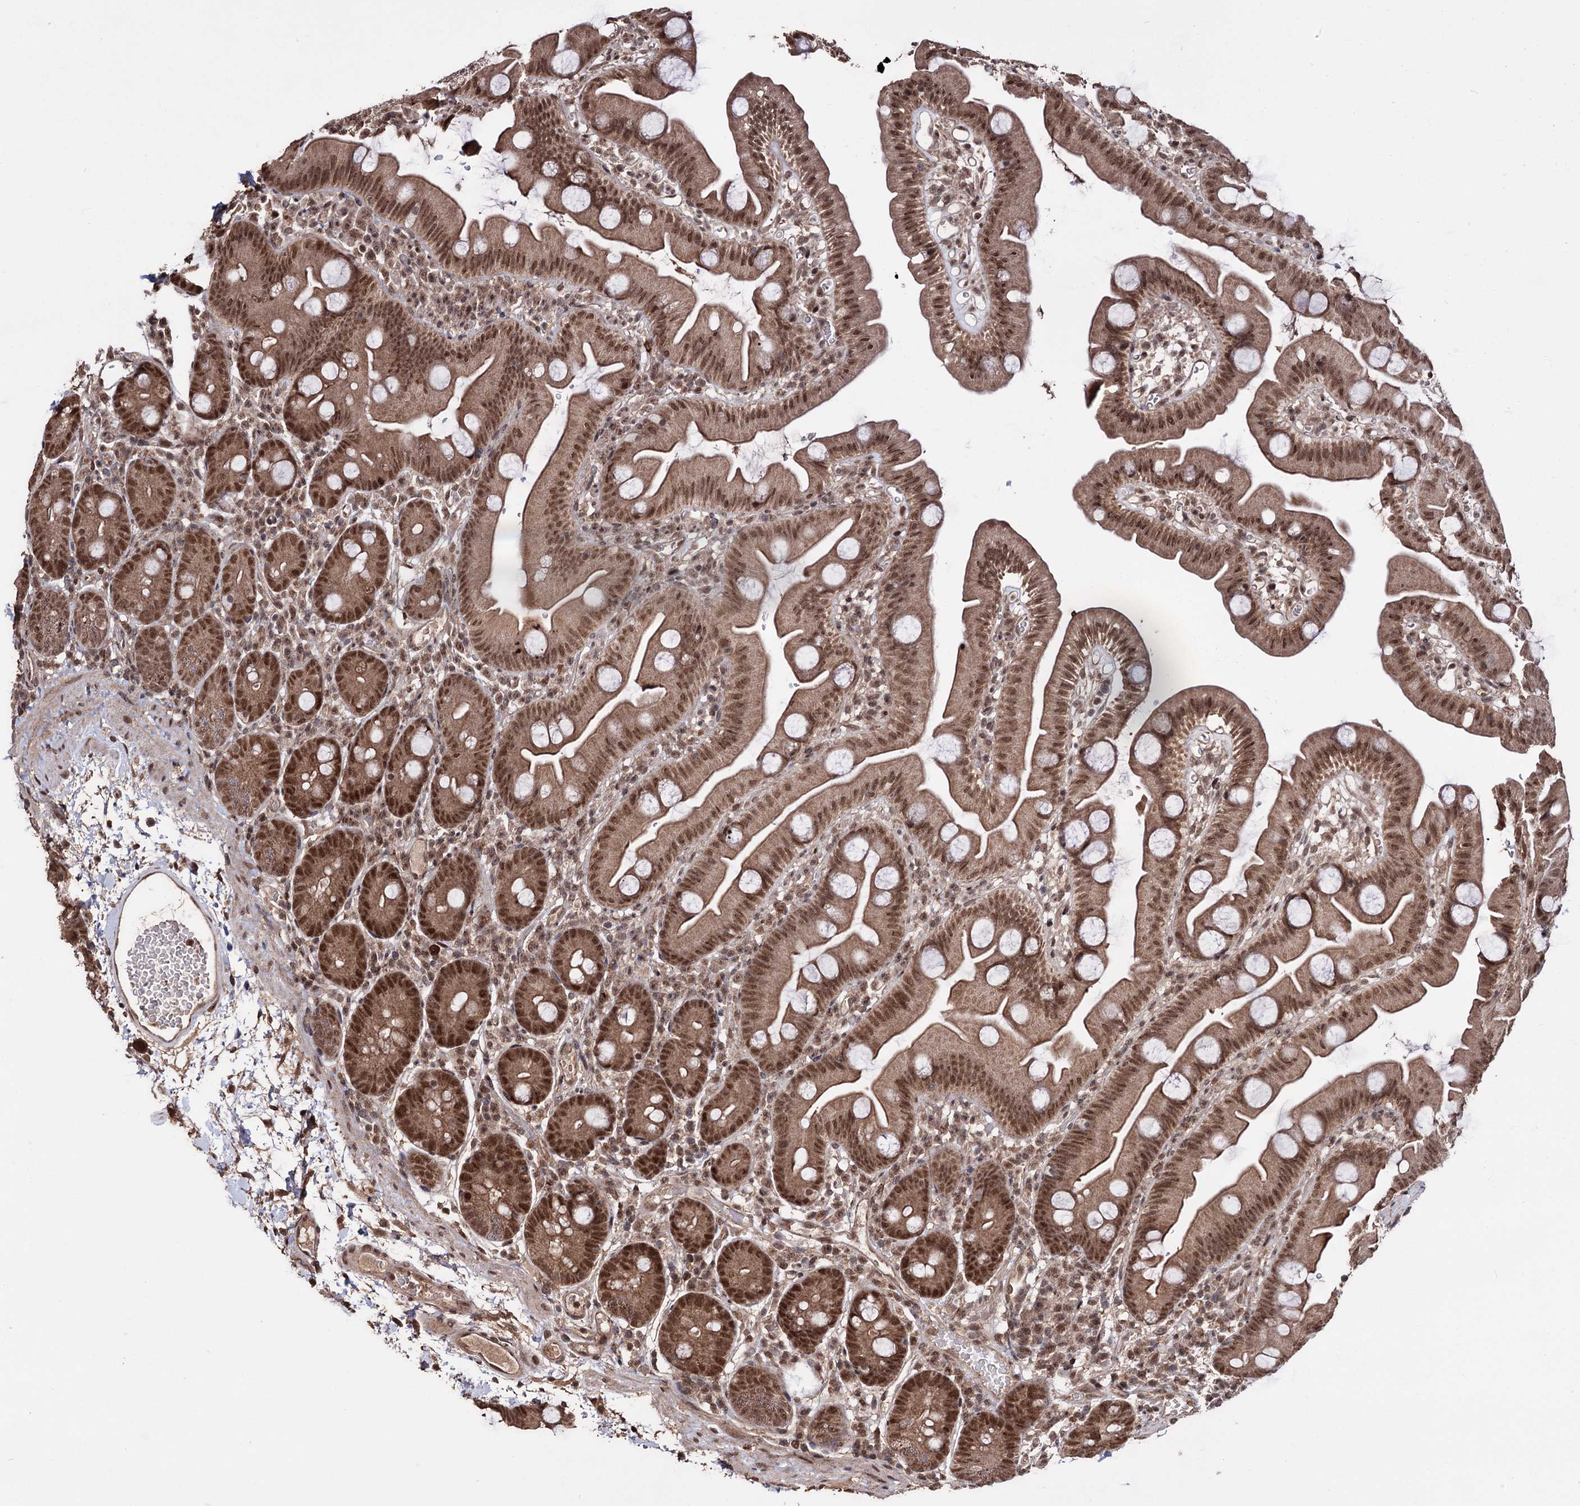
{"staining": {"intensity": "moderate", "quantity": ">75%", "location": "cytoplasmic/membranous,nuclear"}, "tissue": "small intestine", "cell_type": "Glandular cells", "image_type": "normal", "snomed": [{"axis": "morphology", "description": "Normal tissue, NOS"}, {"axis": "topography", "description": "Small intestine"}], "caption": "Small intestine stained for a protein (brown) demonstrates moderate cytoplasmic/membranous,nuclear positive expression in approximately >75% of glandular cells.", "gene": "KLF5", "patient": {"sex": "female", "age": 68}}